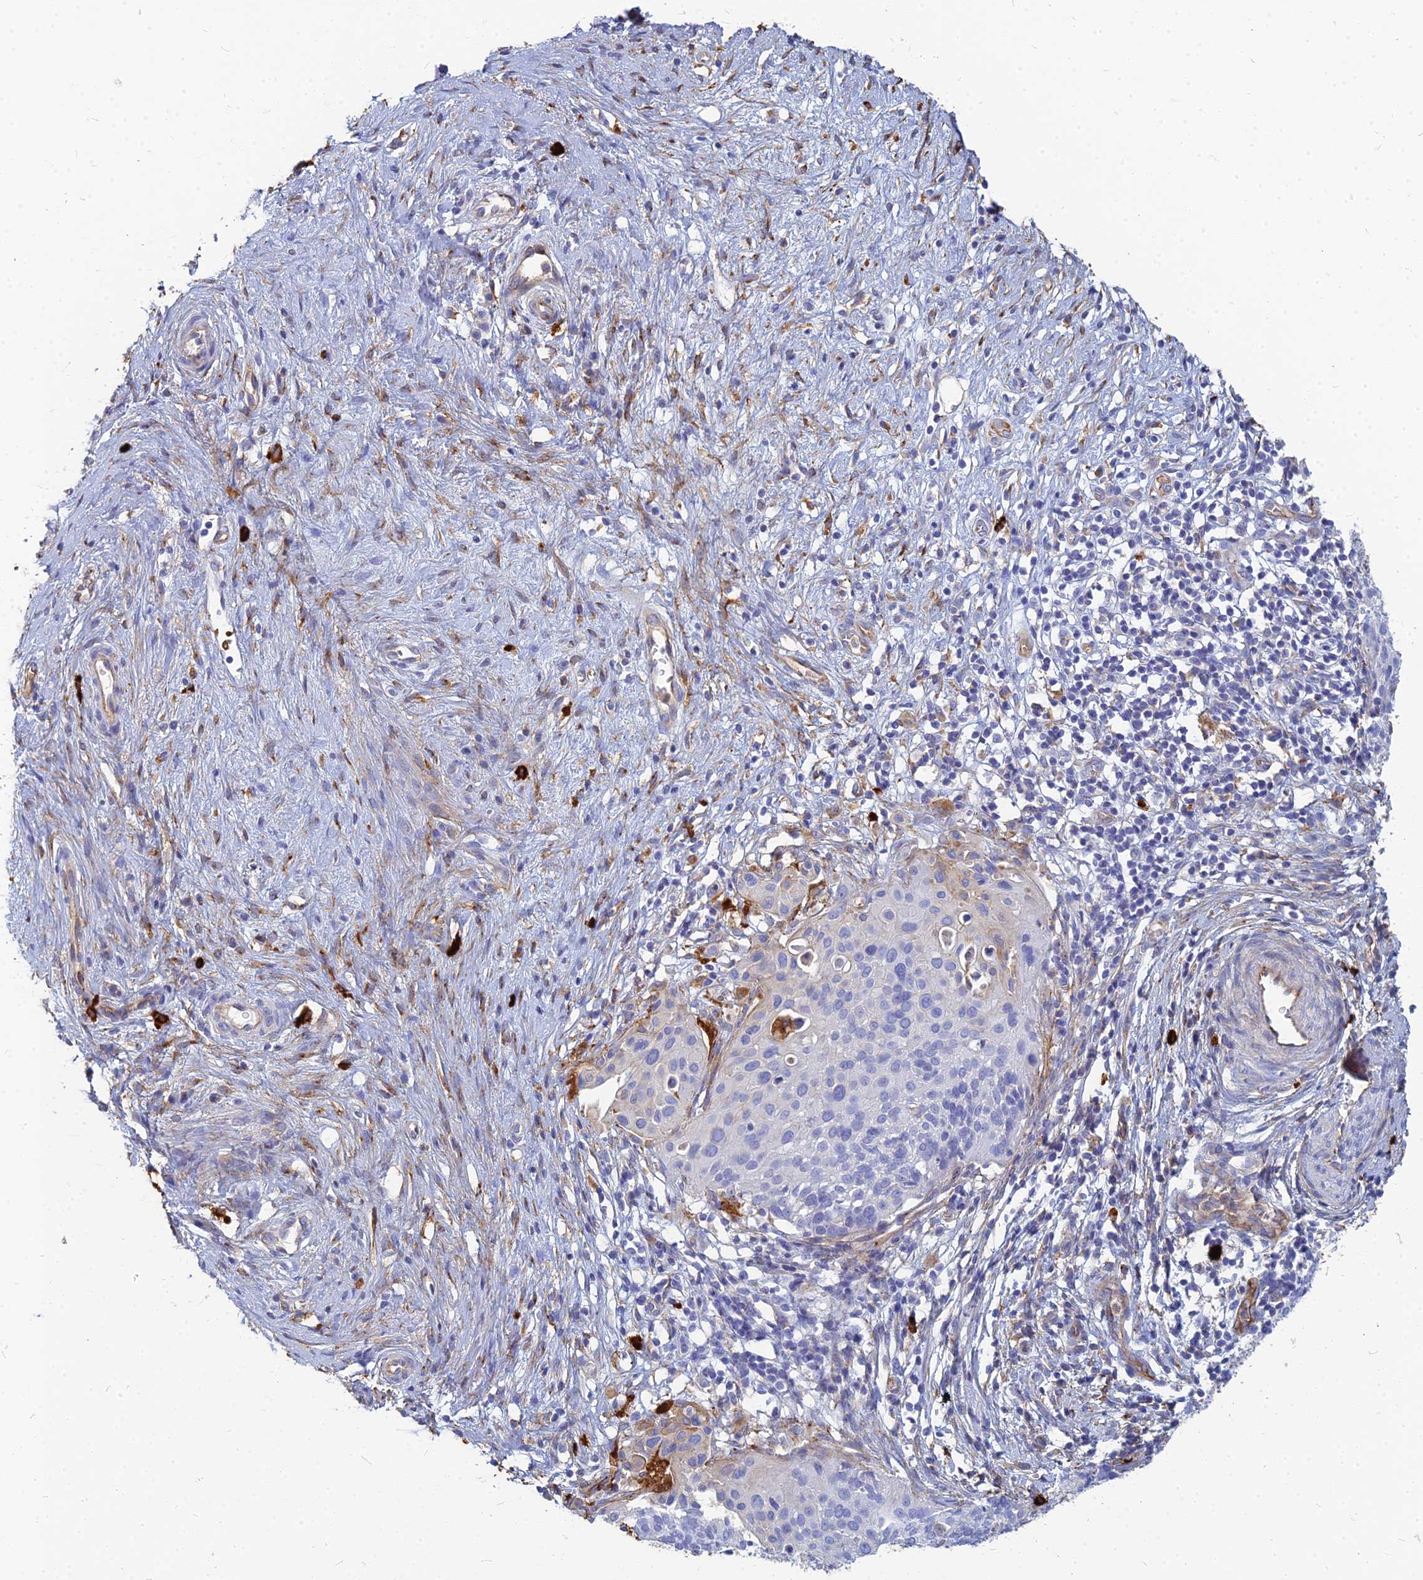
{"staining": {"intensity": "negative", "quantity": "none", "location": "none"}, "tissue": "cervical cancer", "cell_type": "Tumor cells", "image_type": "cancer", "snomed": [{"axis": "morphology", "description": "Squamous cell carcinoma, NOS"}, {"axis": "topography", "description": "Cervix"}], "caption": "Tumor cells show no significant protein staining in cervical cancer (squamous cell carcinoma).", "gene": "VAT1", "patient": {"sex": "female", "age": 44}}